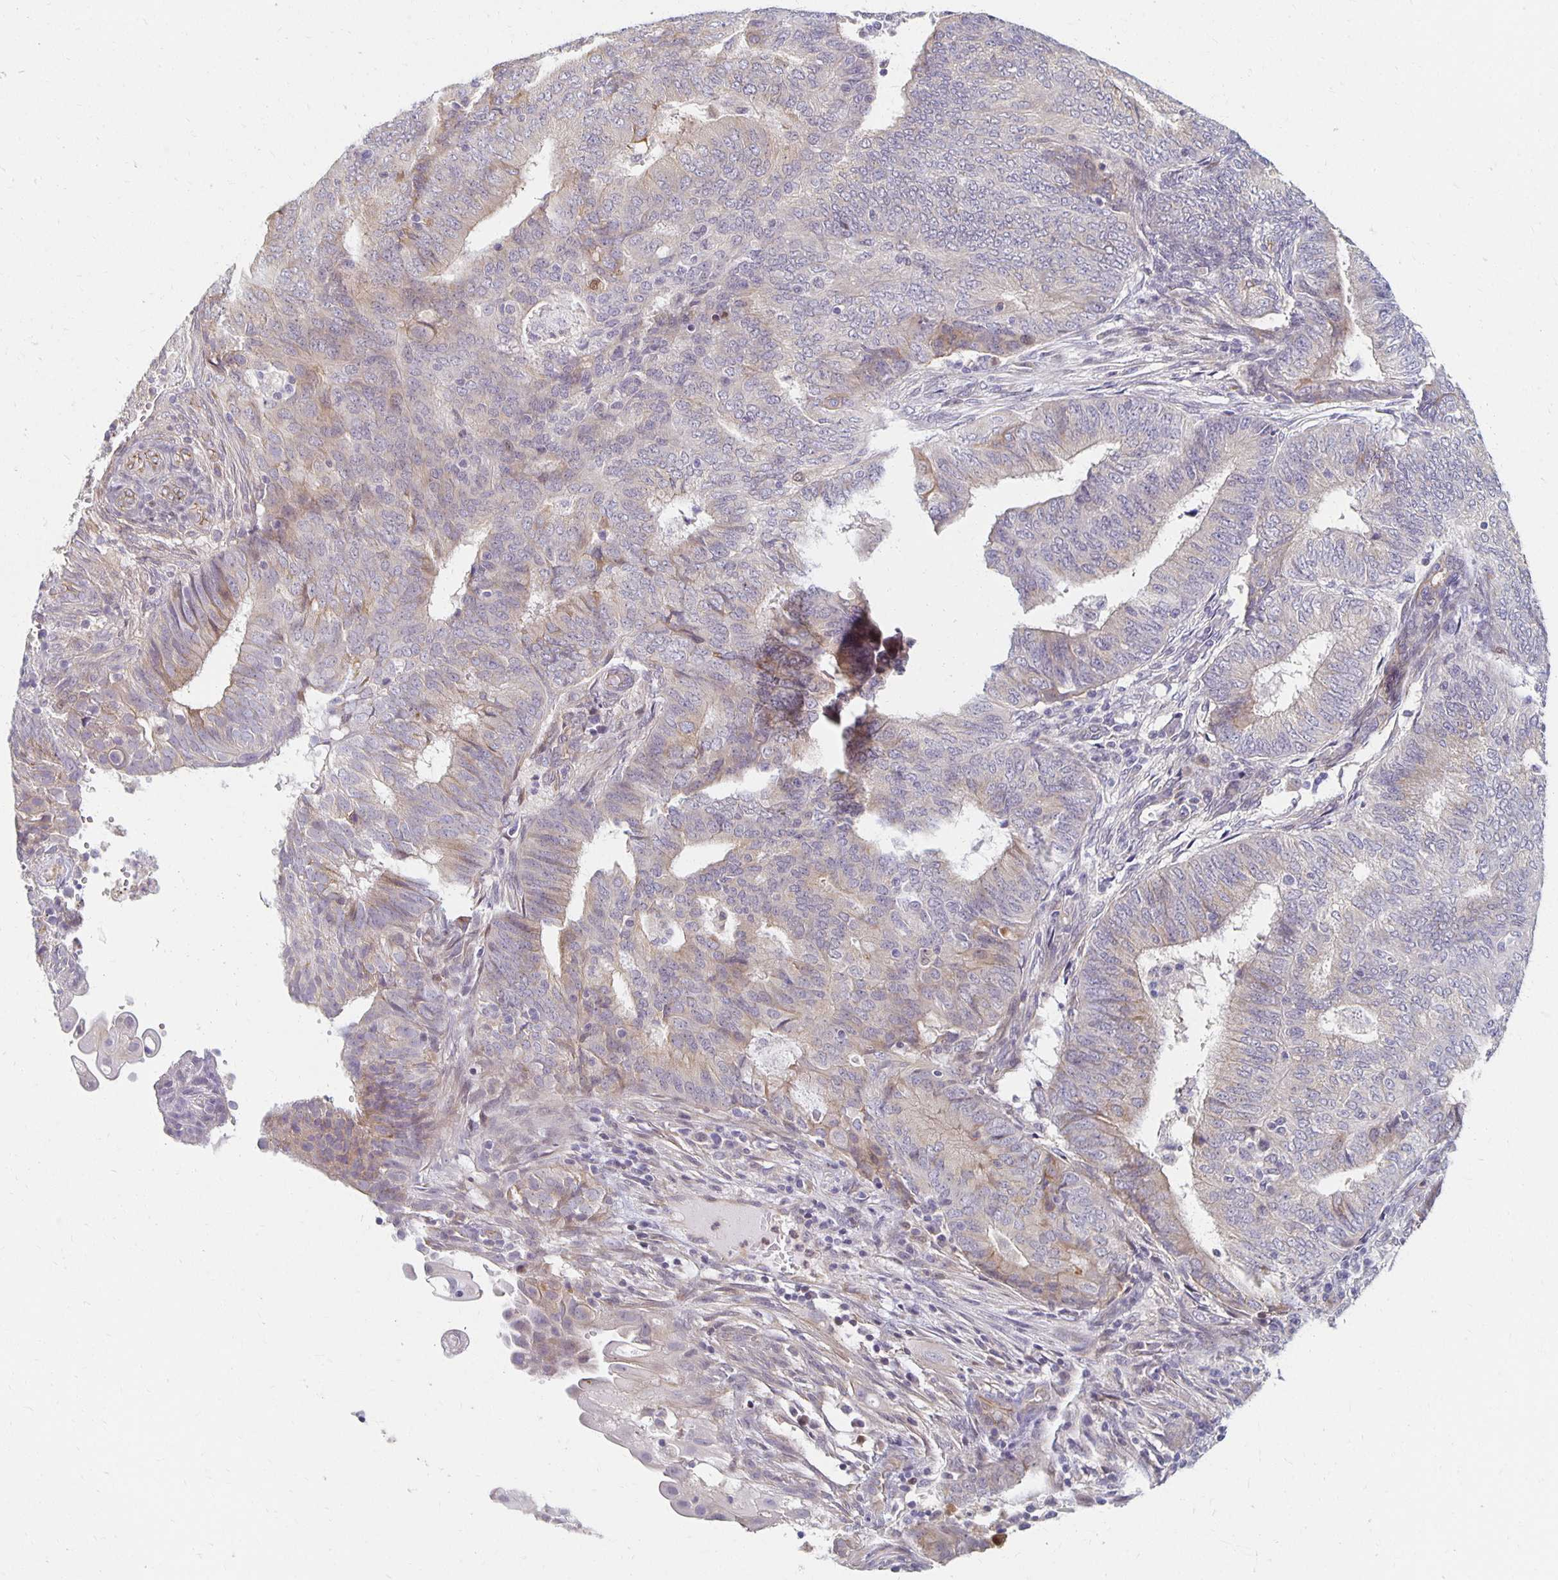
{"staining": {"intensity": "weak", "quantity": "<25%", "location": "cytoplasmic/membranous"}, "tissue": "endometrial cancer", "cell_type": "Tumor cells", "image_type": "cancer", "snomed": [{"axis": "morphology", "description": "Adenocarcinoma, NOS"}, {"axis": "topography", "description": "Endometrium"}], "caption": "Endometrial adenocarcinoma stained for a protein using immunohistochemistry (IHC) demonstrates no positivity tumor cells.", "gene": "SORL1", "patient": {"sex": "female", "age": 62}}